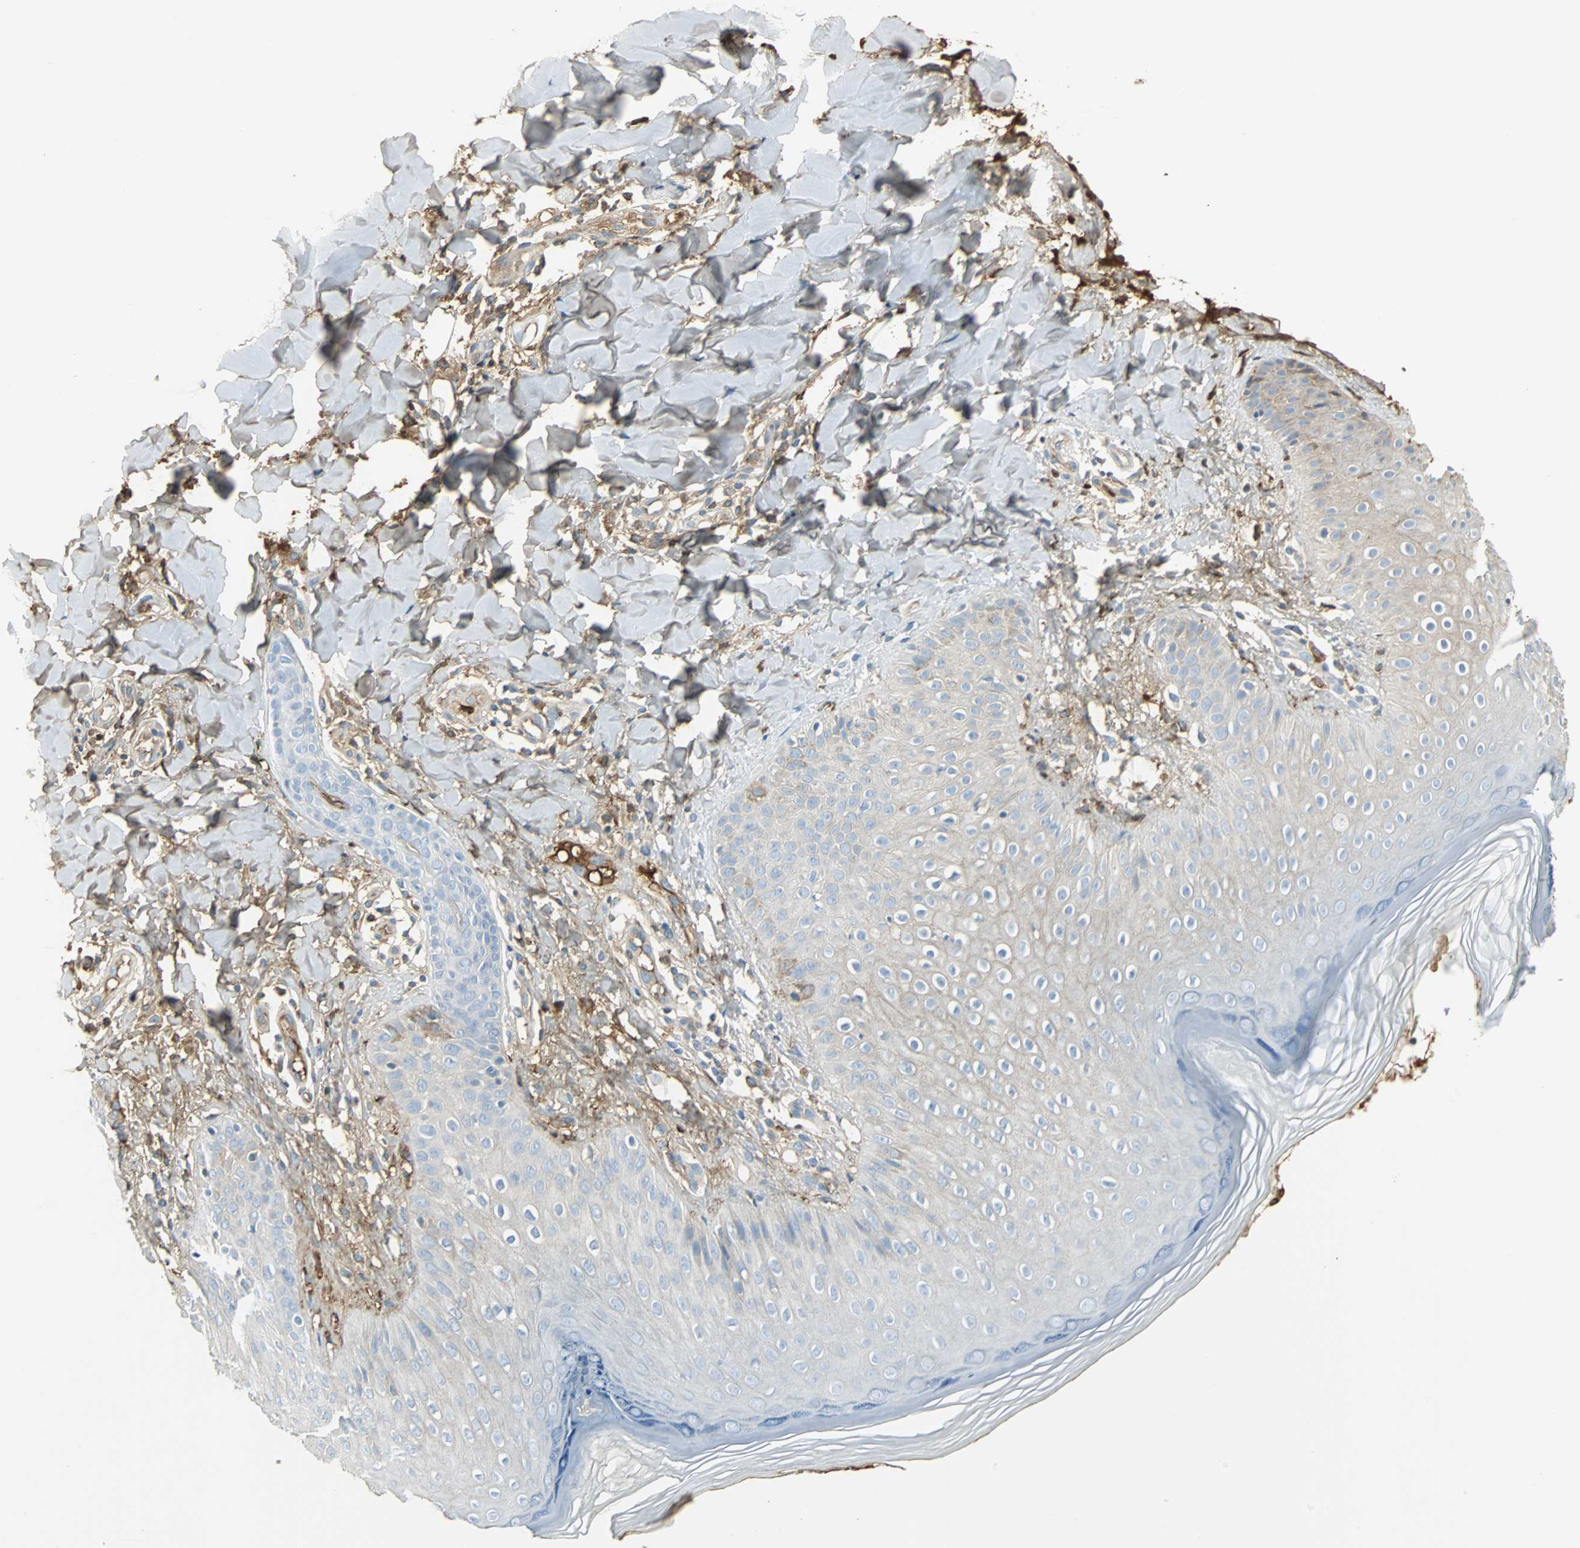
{"staining": {"intensity": "weak", "quantity": "25%-75%", "location": "cytoplasmic/membranous"}, "tissue": "skin", "cell_type": "Epidermal cells", "image_type": "normal", "snomed": [{"axis": "morphology", "description": "Normal tissue, NOS"}, {"axis": "morphology", "description": "Inflammation, NOS"}, {"axis": "topography", "description": "Soft tissue"}, {"axis": "topography", "description": "Anal"}], "caption": "Skin stained with IHC demonstrates weak cytoplasmic/membranous expression in about 25%-75% of epidermal cells. The staining is performed using DAB brown chromogen to label protein expression. The nuclei are counter-stained blue using hematoxylin.", "gene": "IGHA1", "patient": {"sex": "female", "age": 15}}